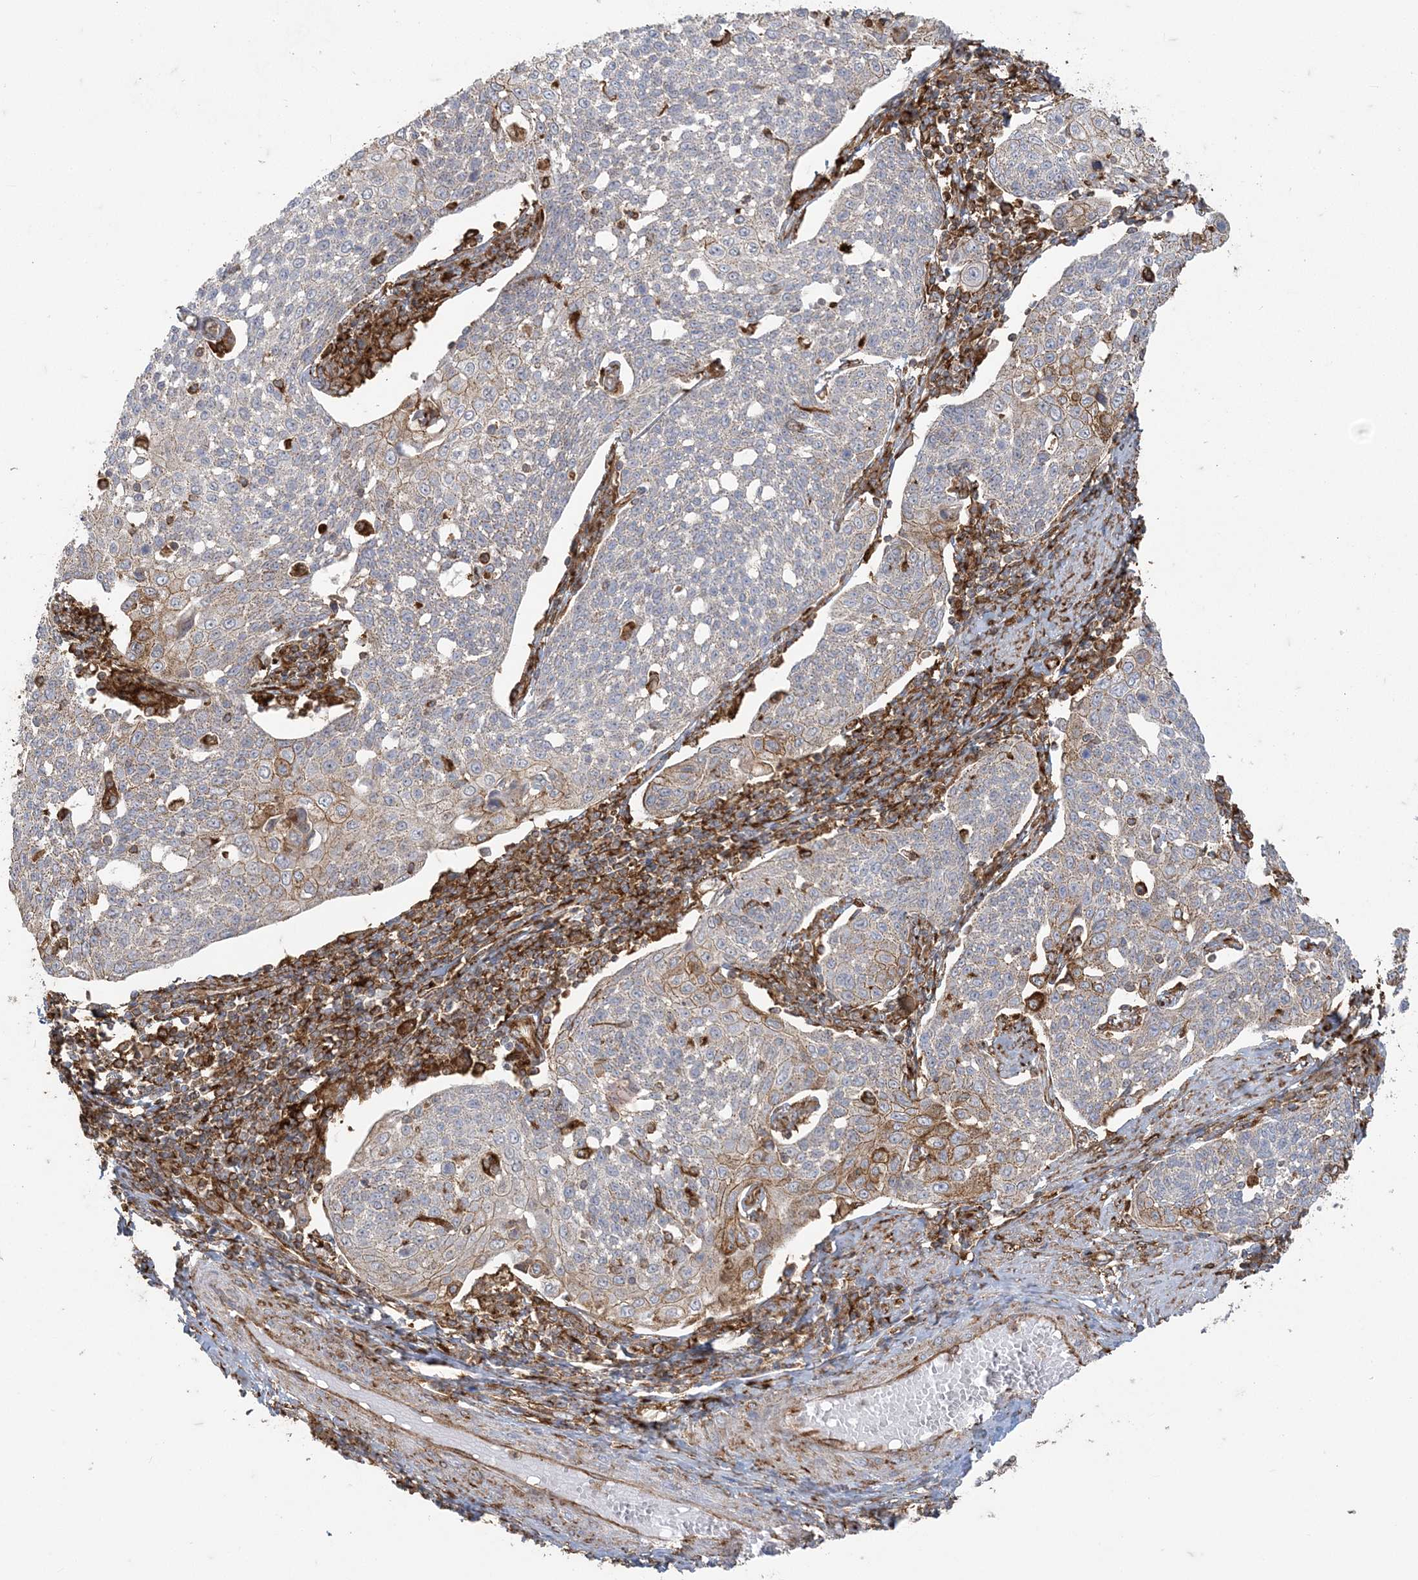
{"staining": {"intensity": "moderate", "quantity": "<25%", "location": "cytoplasmic/membranous"}, "tissue": "cervical cancer", "cell_type": "Tumor cells", "image_type": "cancer", "snomed": [{"axis": "morphology", "description": "Squamous cell carcinoma, NOS"}, {"axis": "topography", "description": "Cervix"}], "caption": "Protein expression analysis of human cervical cancer reveals moderate cytoplasmic/membranous positivity in about <25% of tumor cells.", "gene": "DERL3", "patient": {"sex": "female", "age": 34}}